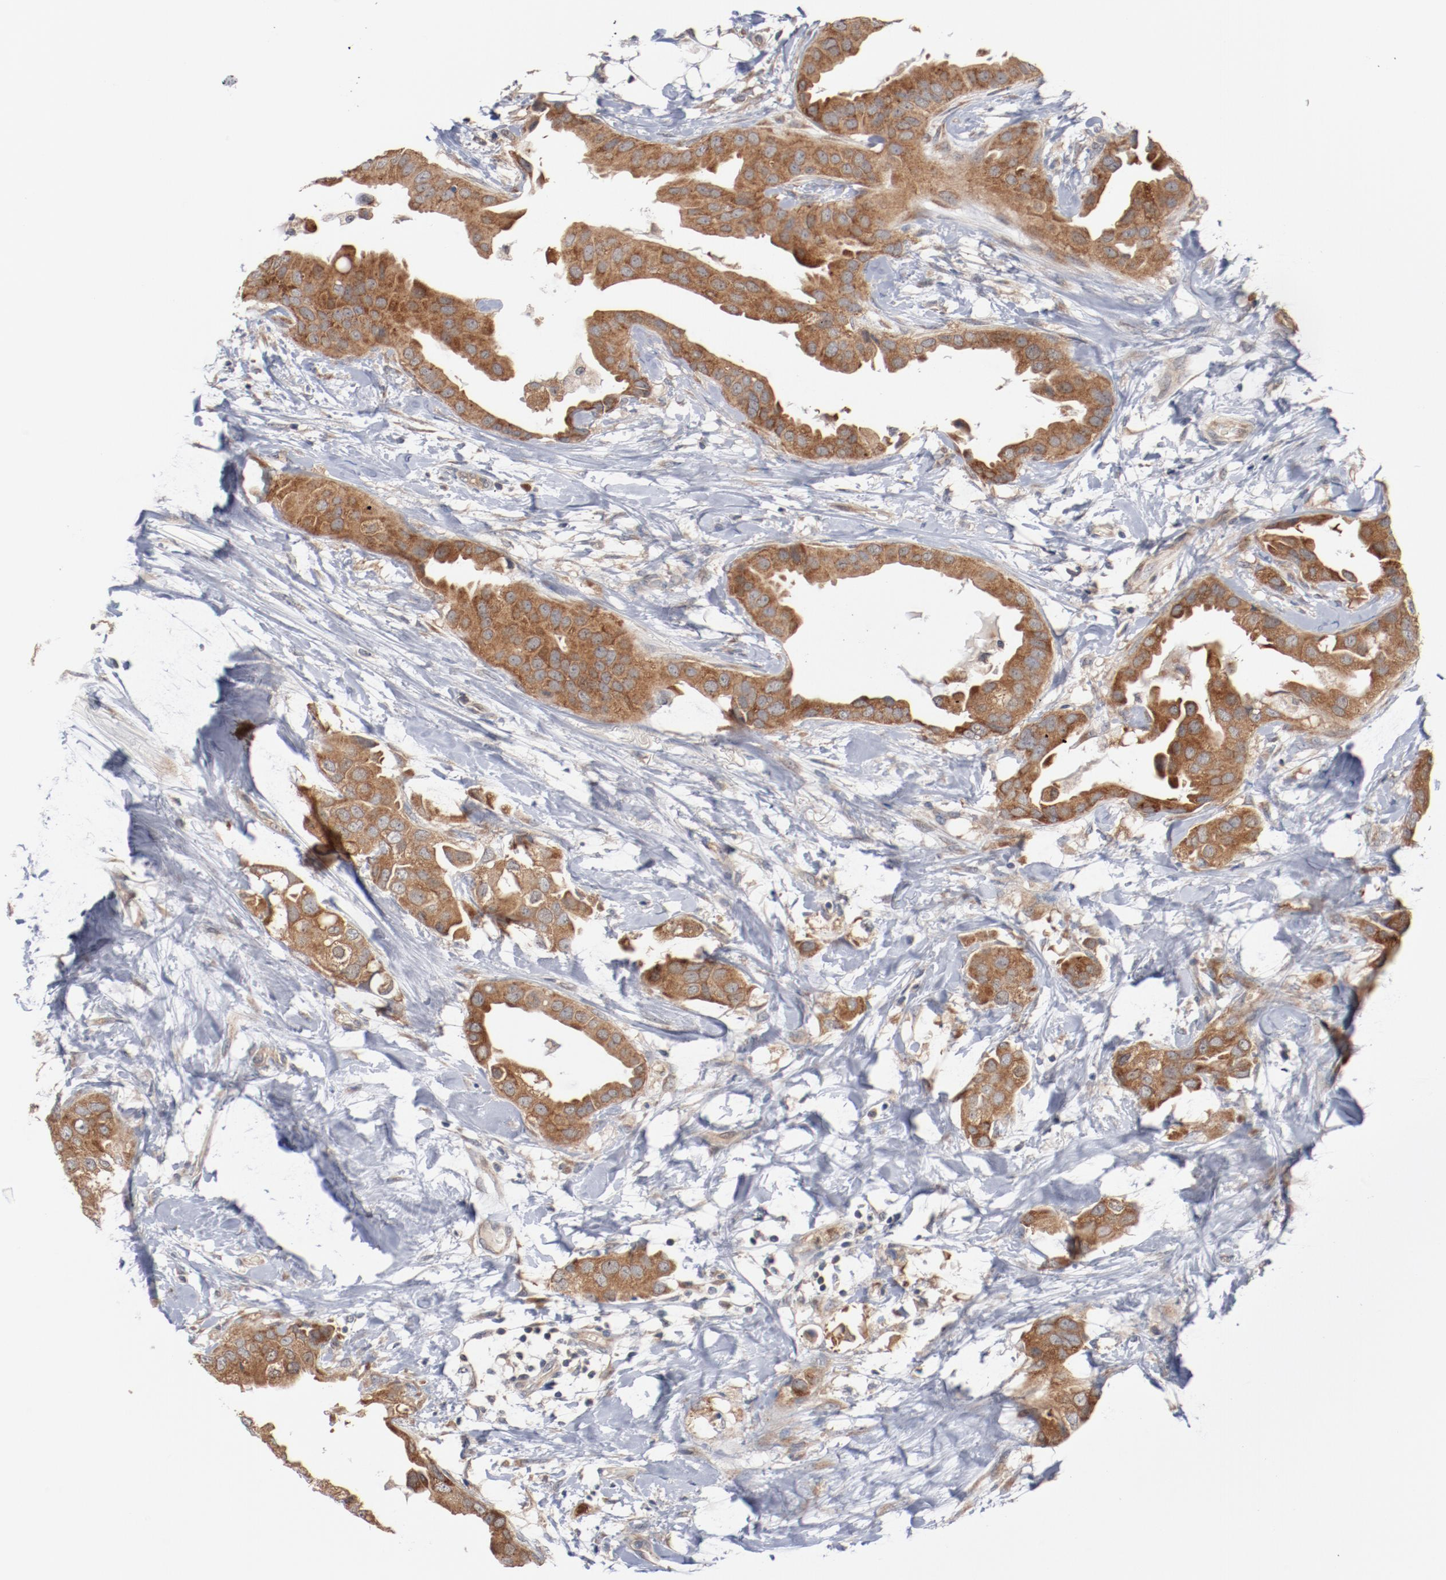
{"staining": {"intensity": "moderate", "quantity": ">75%", "location": "cytoplasmic/membranous"}, "tissue": "breast cancer", "cell_type": "Tumor cells", "image_type": "cancer", "snomed": [{"axis": "morphology", "description": "Duct carcinoma"}, {"axis": "topography", "description": "Breast"}], "caption": "A micrograph of breast invasive ductal carcinoma stained for a protein exhibits moderate cytoplasmic/membranous brown staining in tumor cells.", "gene": "RNASE11", "patient": {"sex": "female", "age": 40}}